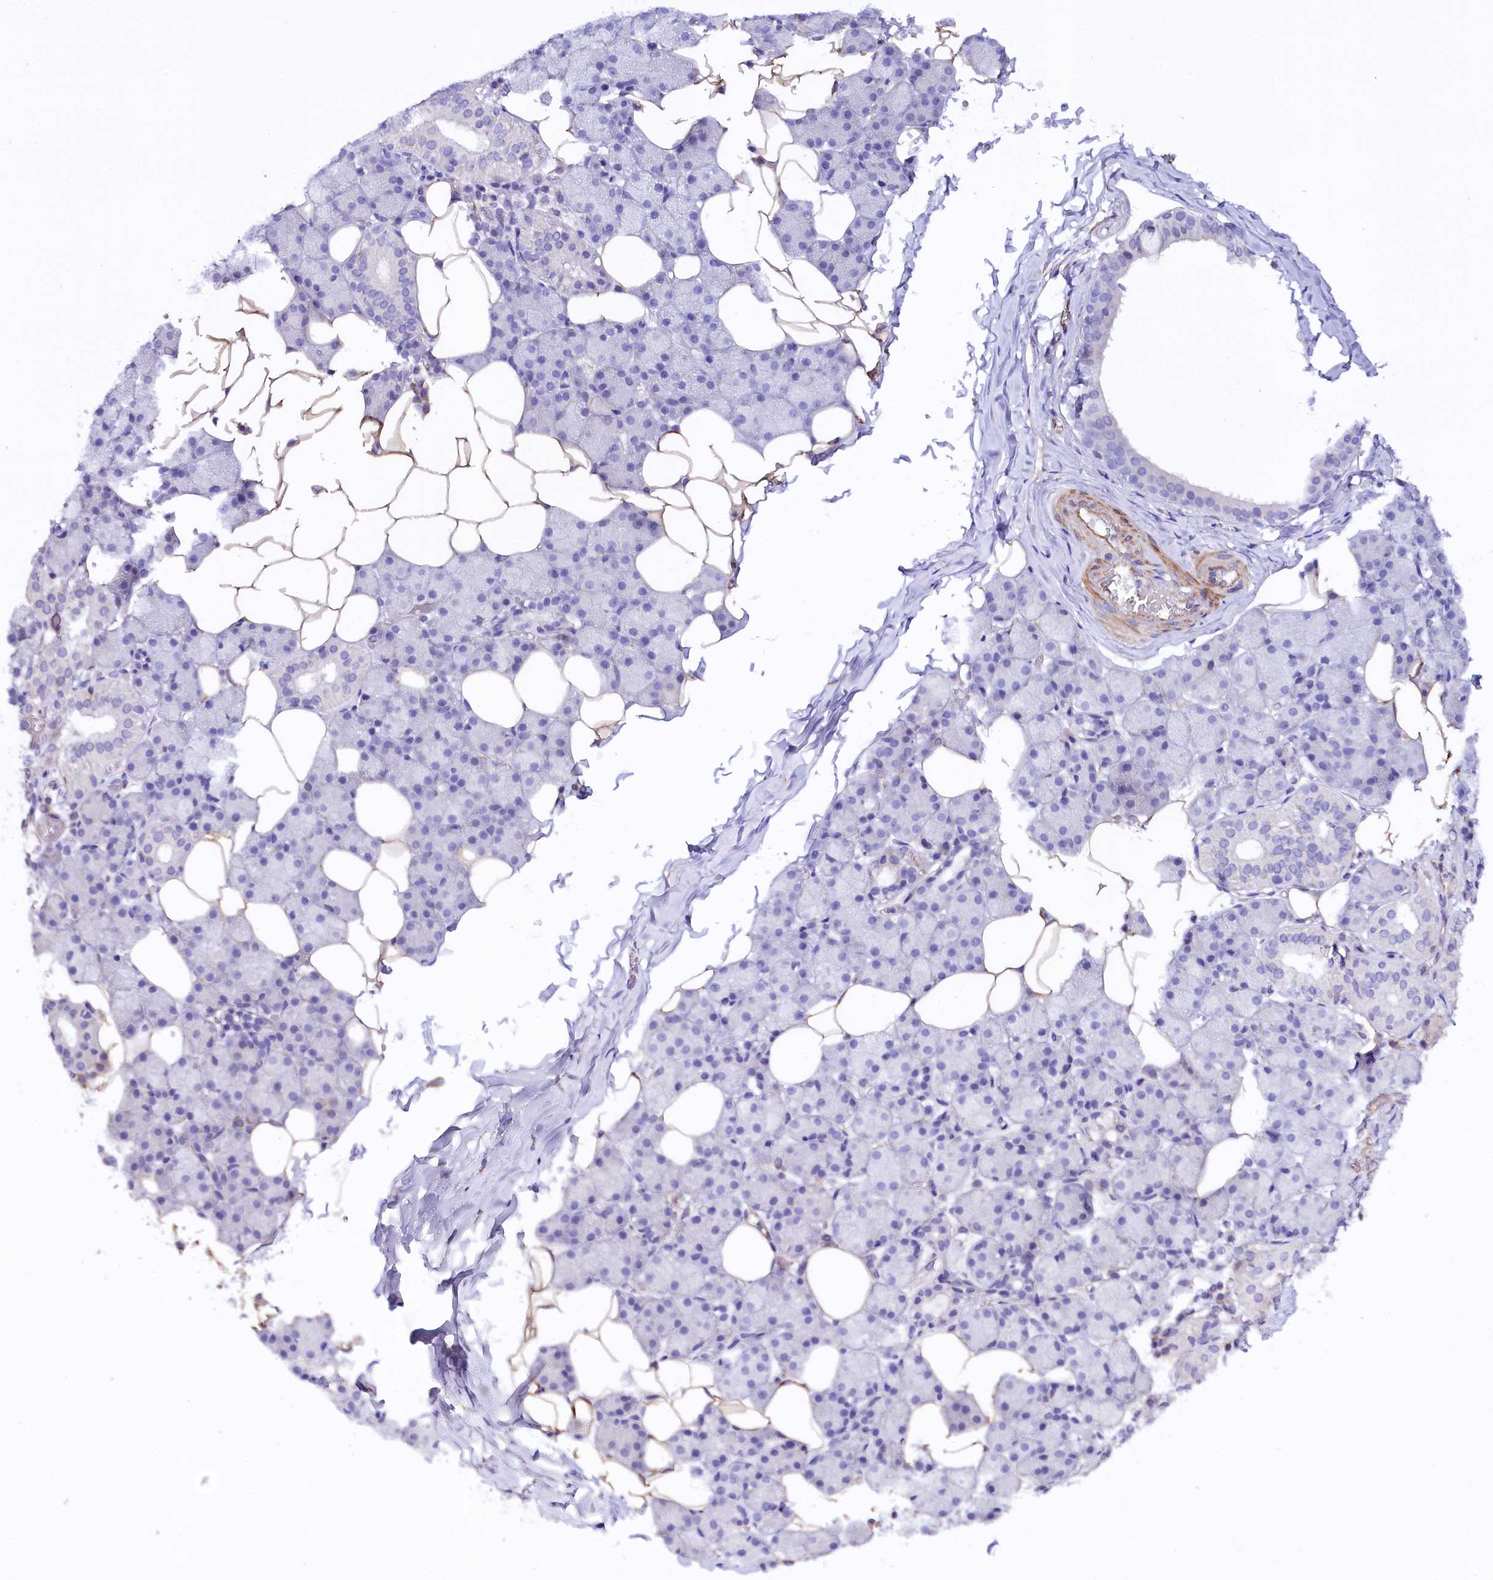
{"staining": {"intensity": "negative", "quantity": "none", "location": "none"}, "tissue": "salivary gland", "cell_type": "Glandular cells", "image_type": "normal", "snomed": [{"axis": "morphology", "description": "Normal tissue, NOS"}, {"axis": "topography", "description": "Salivary gland"}], "caption": "A high-resolution image shows IHC staining of normal salivary gland, which demonstrates no significant expression in glandular cells.", "gene": "SLC7A1", "patient": {"sex": "female", "age": 33}}